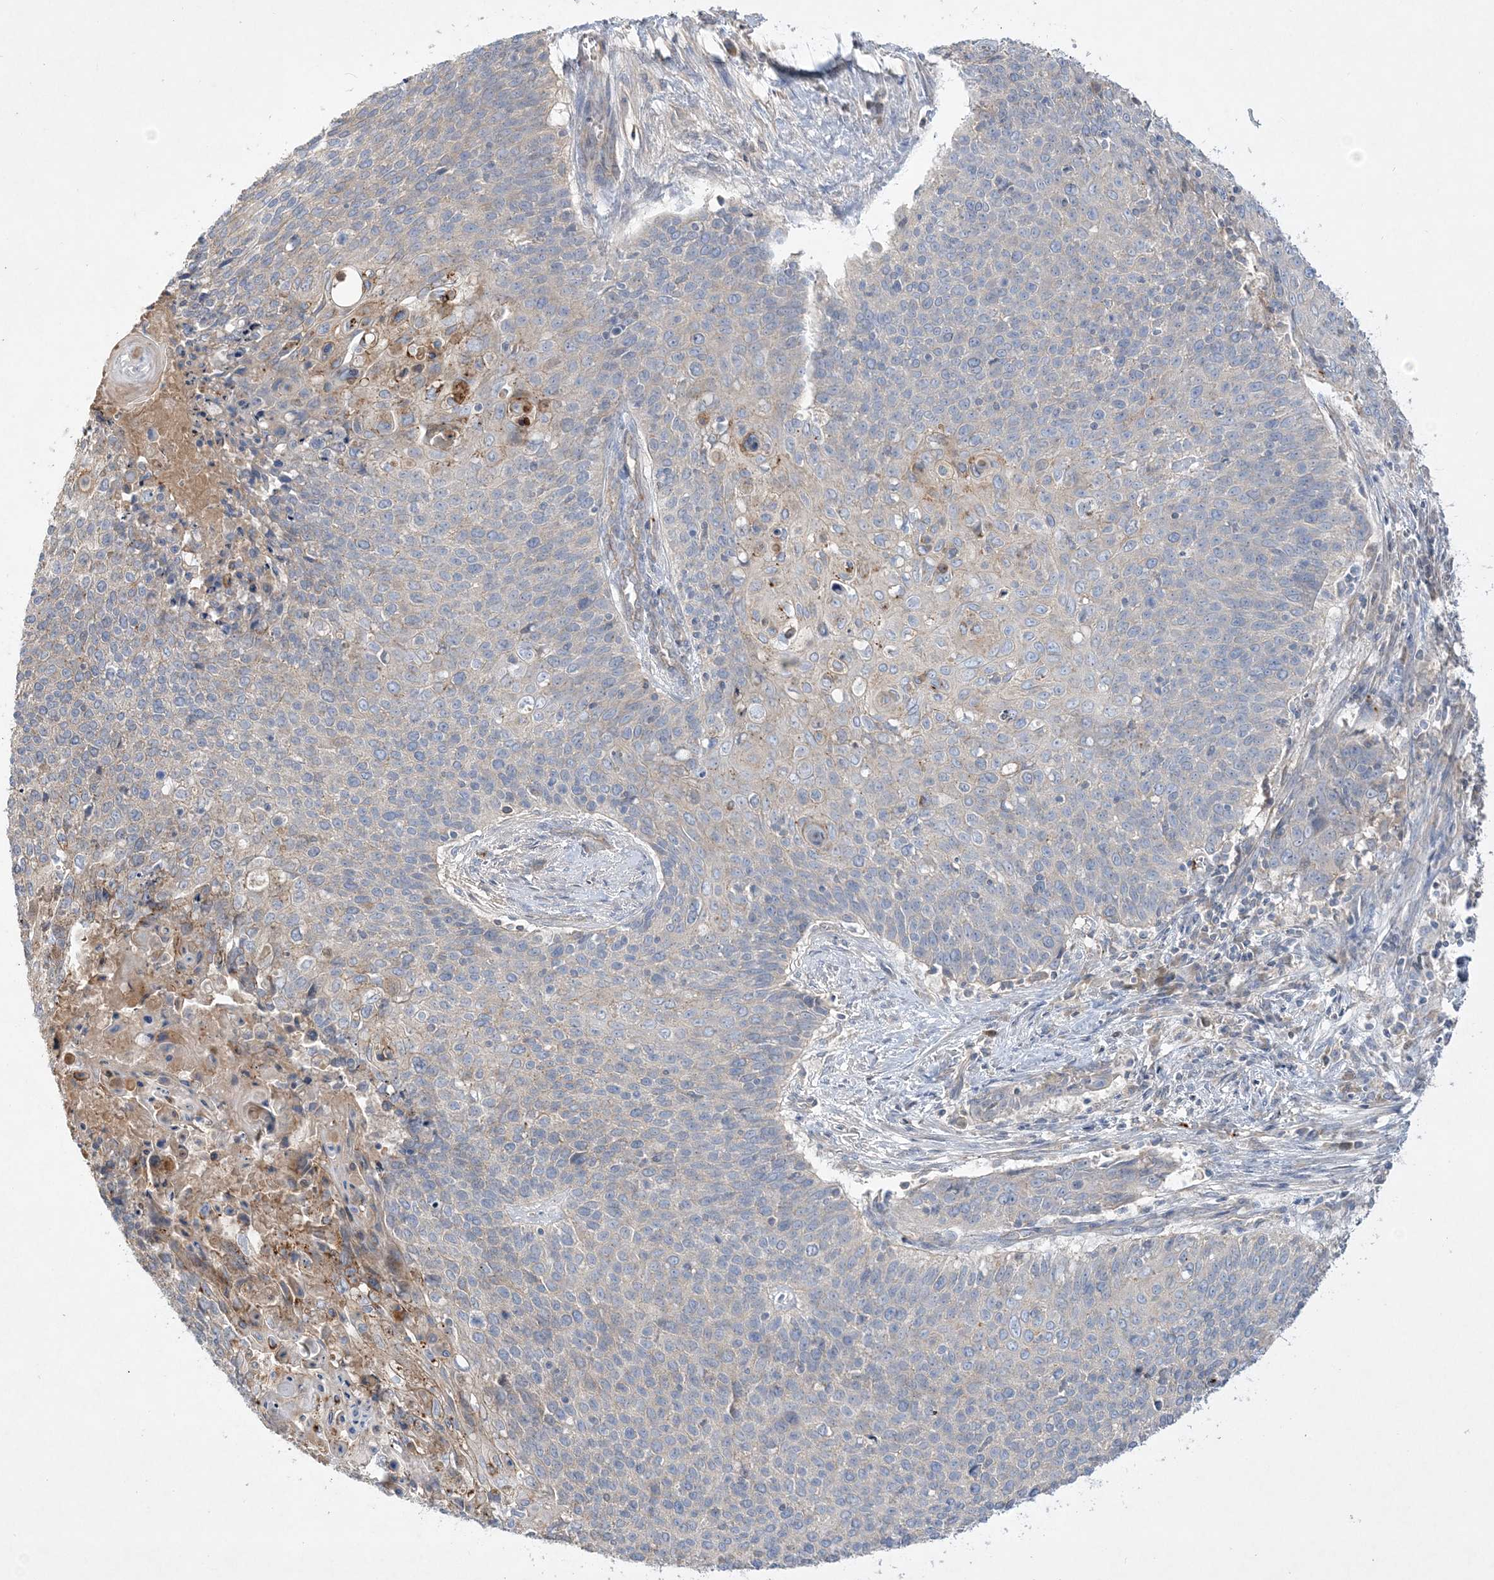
{"staining": {"intensity": "negative", "quantity": "none", "location": "none"}, "tissue": "cervical cancer", "cell_type": "Tumor cells", "image_type": "cancer", "snomed": [{"axis": "morphology", "description": "Squamous cell carcinoma, NOS"}, {"axis": "topography", "description": "Cervix"}], "caption": "The micrograph exhibits no significant staining in tumor cells of cervical cancer.", "gene": "ADCK2", "patient": {"sex": "female", "age": 39}}